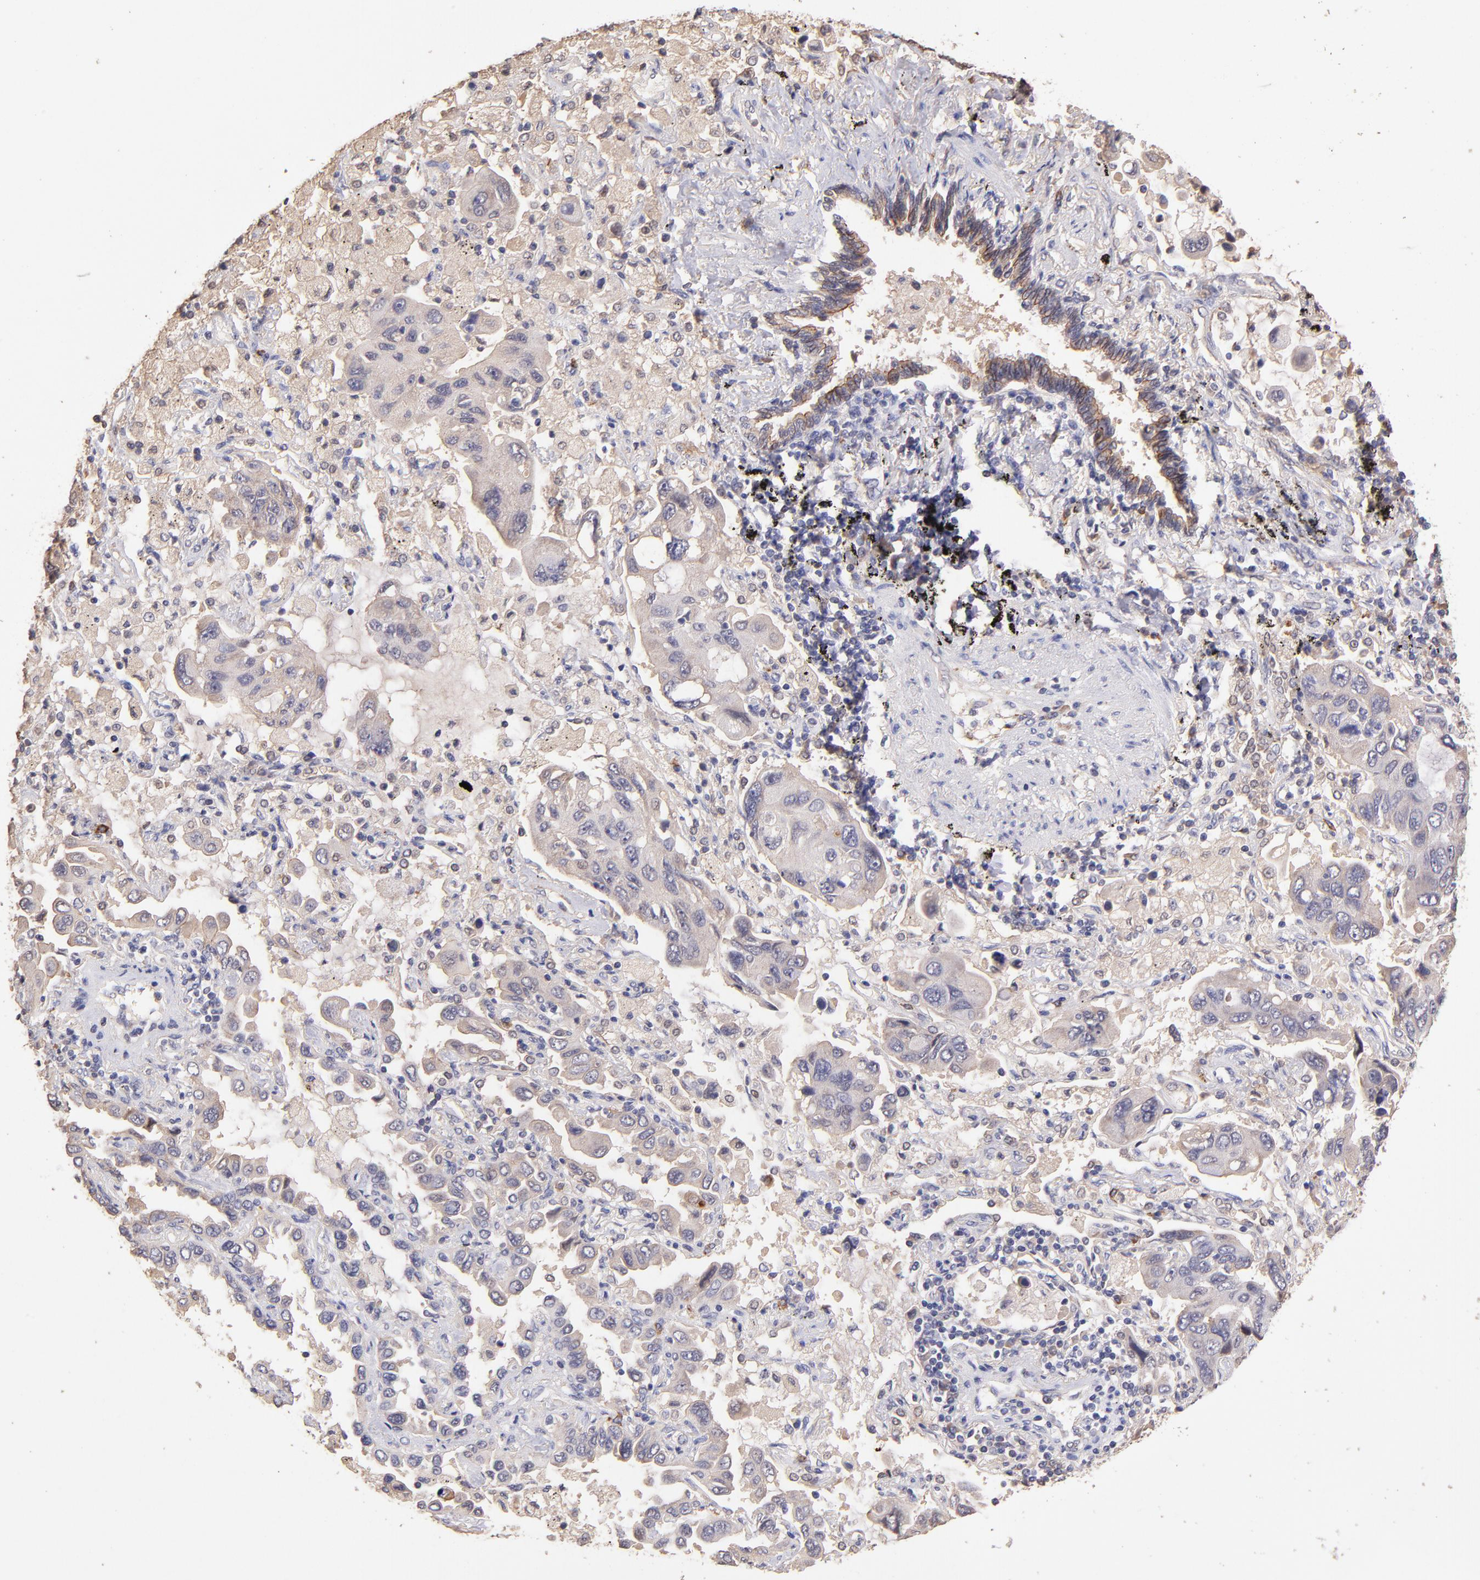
{"staining": {"intensity": "negative", "quantity": "none", "location": "none"}, "tissue": "lung cancer", "cell_type": "Tumor cells", "image_type": "cancer", "snomed": [{"axis": "morphology", "description": "Adenocarcinoma, NOS"}, {"axis": "topography", "description": "Lung"}], "caption": "The micrograph shows no significant positivity in tumor cells of lung cancer (adenocarcinoma).", "gene": "RNASEL", "patient": {"sex": "male", "age": 64}}